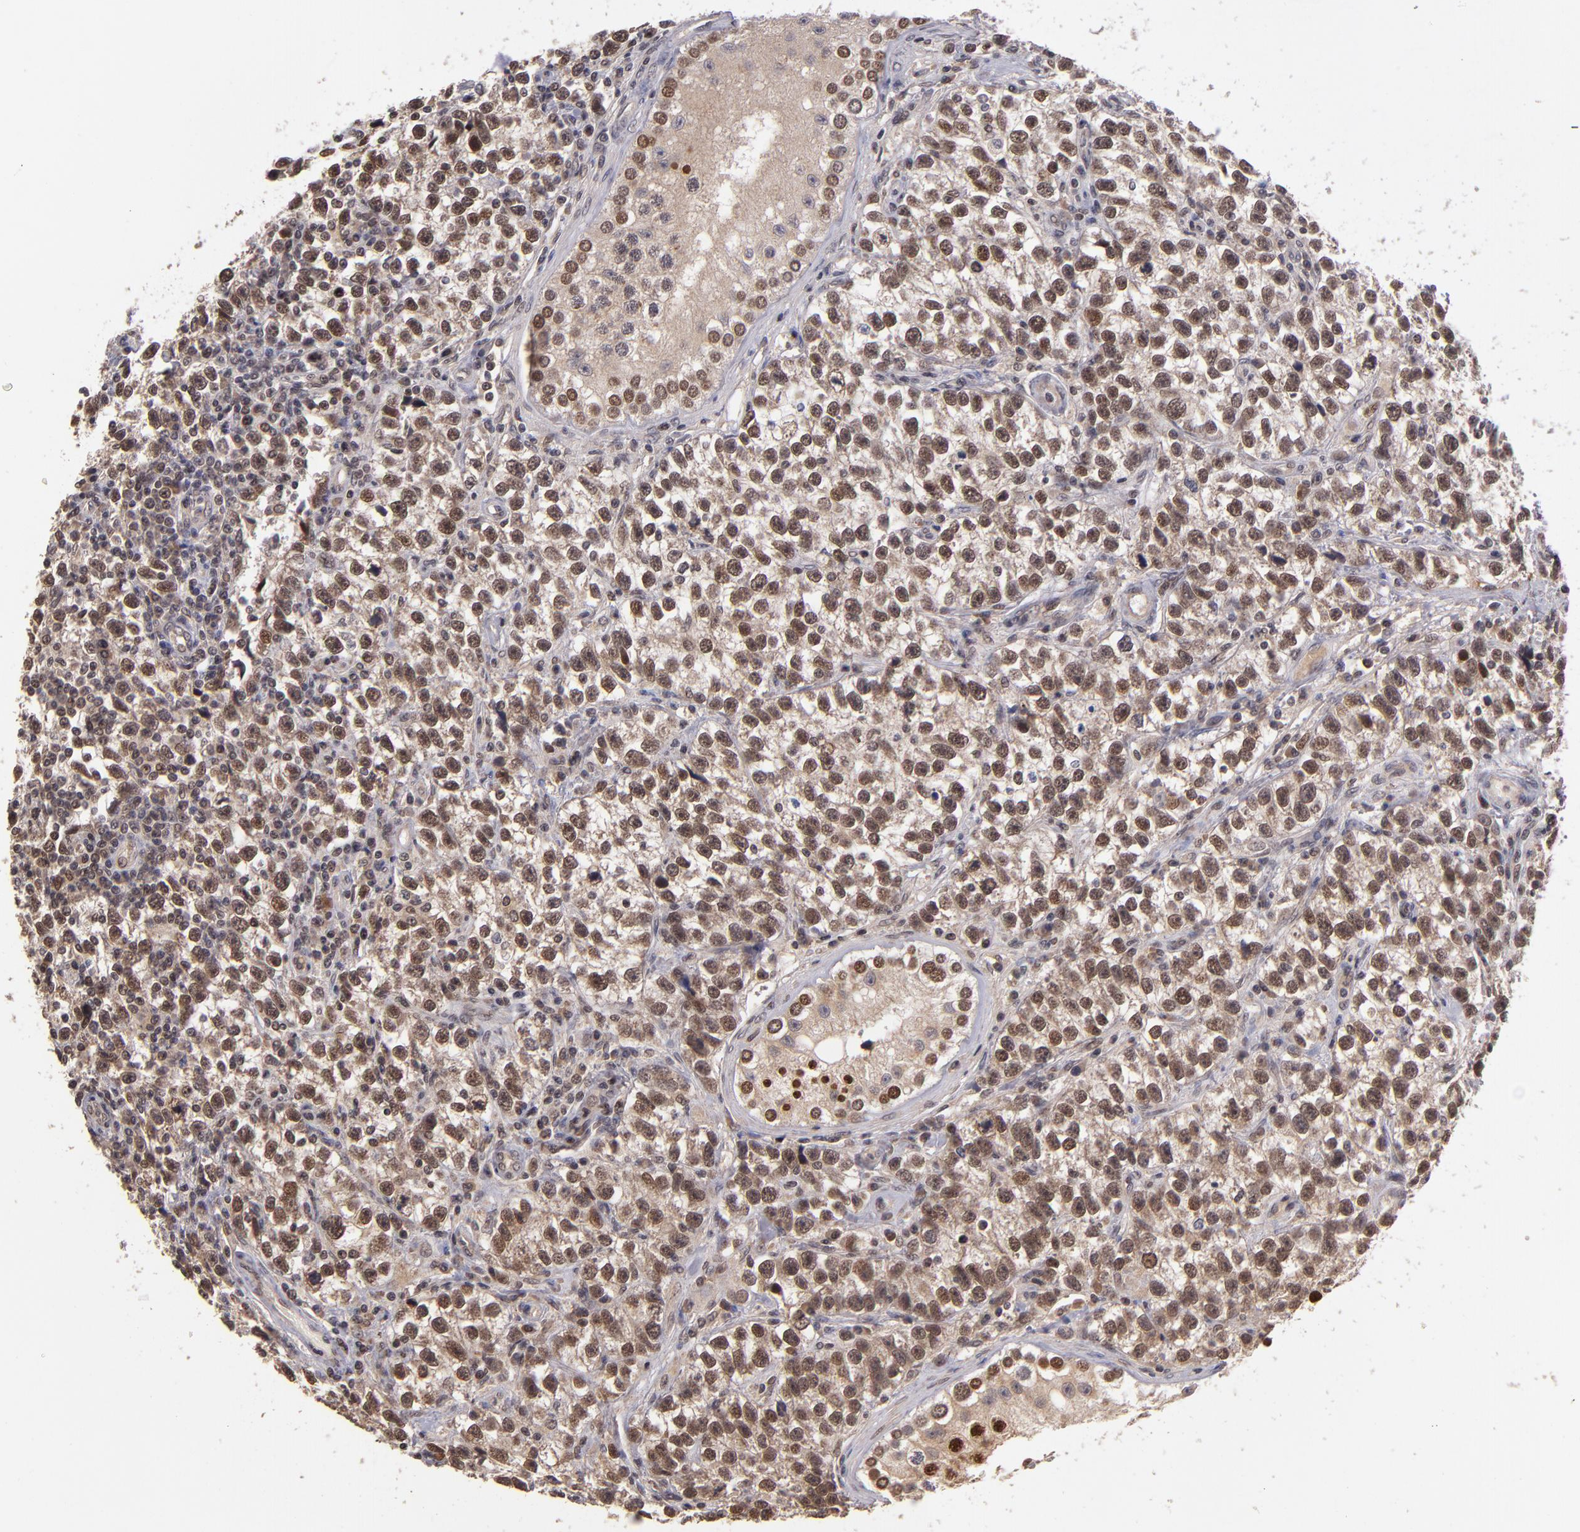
{"staining": {"intensity": "moderate", "quantity": ">75%", "location": "nuclear"}, "tissue": "testis cancer", "cell_type": "Tumor cells", "image_type": "cancer", "snomed": [{"axis": "morphology", "description": "Seminoma, NOS"}, {"axis": "topography", "description": "Testis"}], "caption": "Protein analysis of testis cancer (seminoma) tissue displays moderate nuclear positivity in about >75% of tumor cells.", "gene": "ABHD12B", "patient": {"sex": "male", "age": 38}}